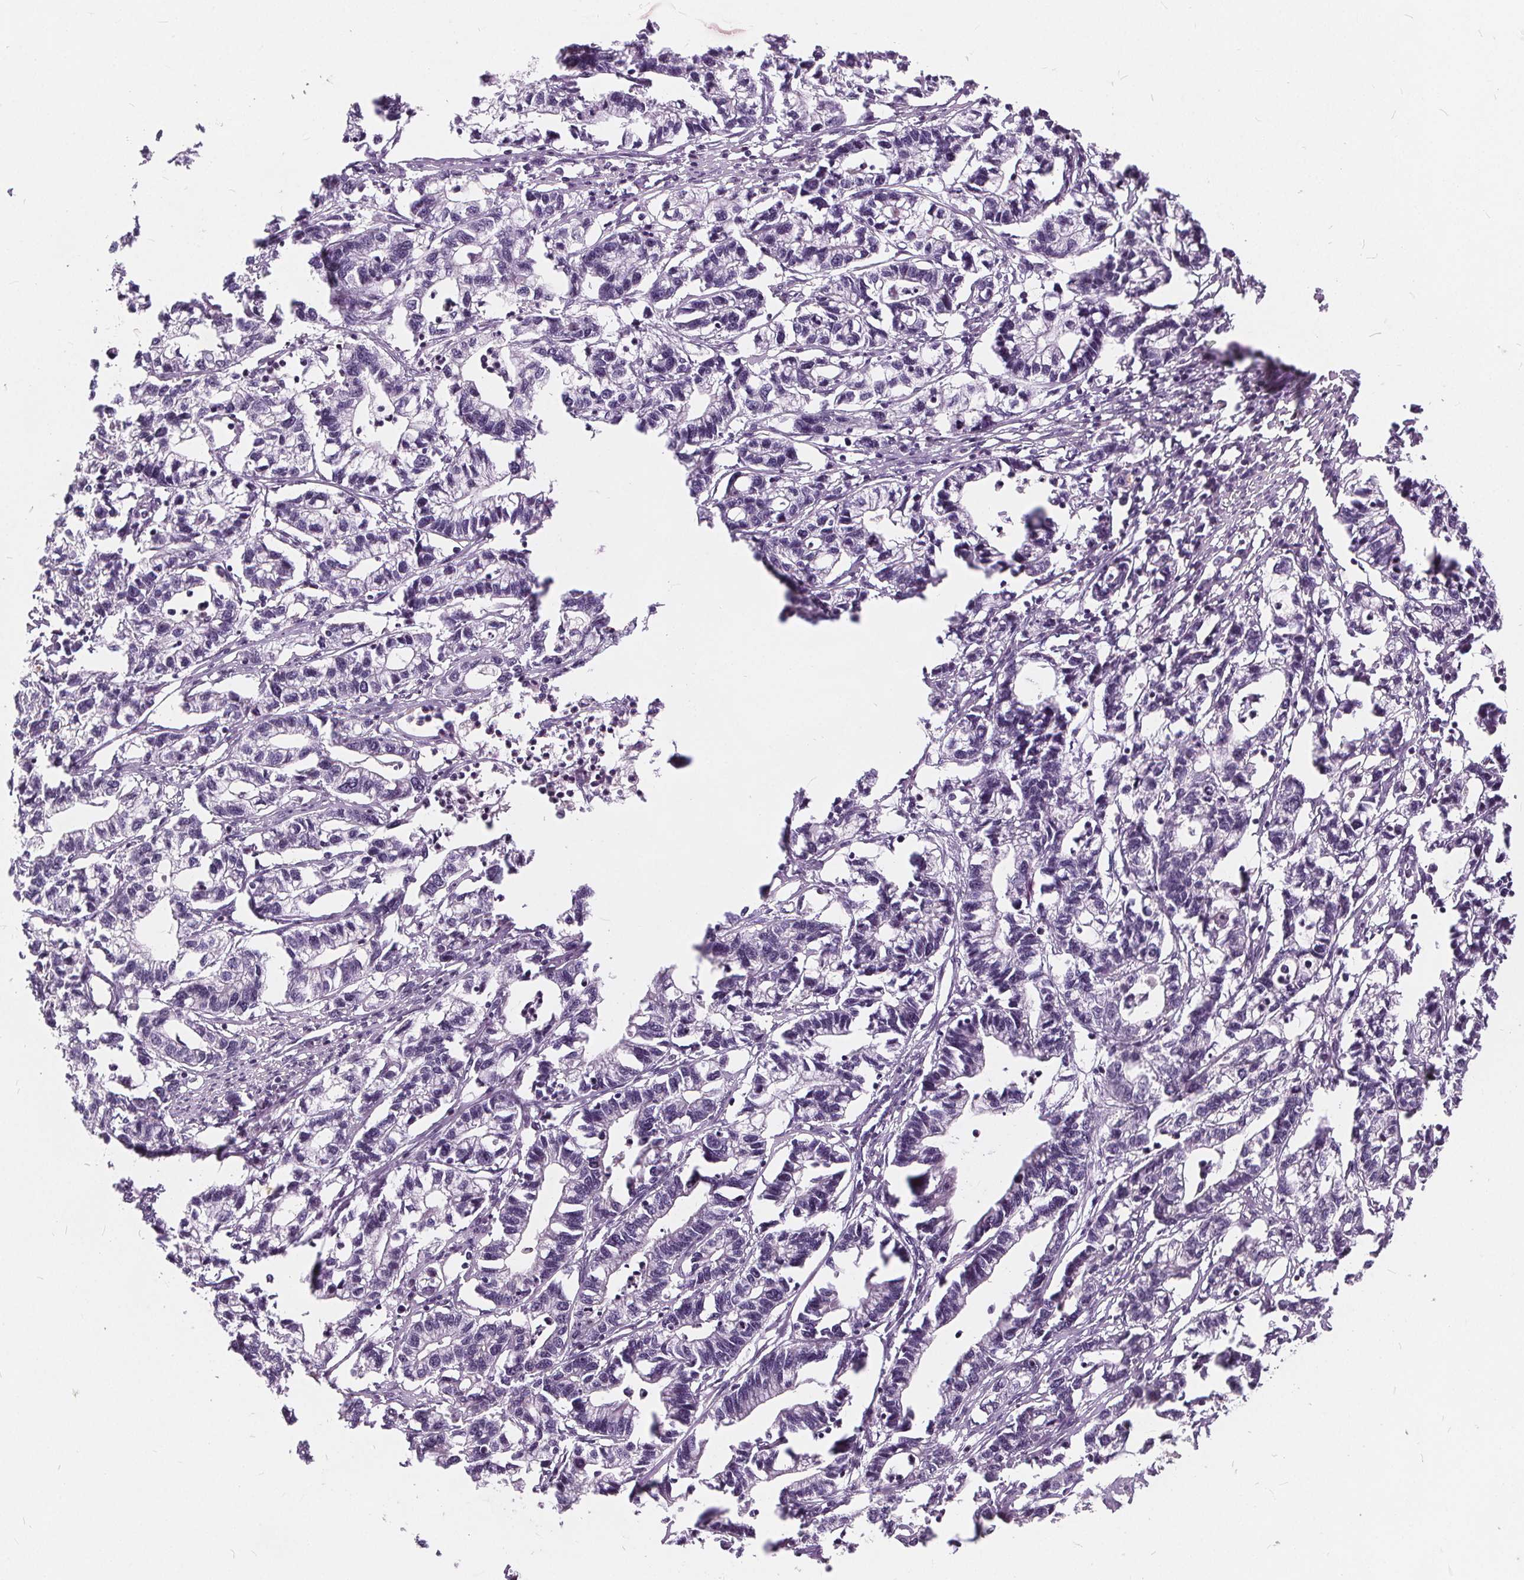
{"staining": {"intensity": "negative", "quantity": "none", "location": "none"}, "tissue": "stomach cancer", "cell_type": "Tumor cells", "image_type": "cancer", "snomed": [{"axis": "morphology", "description": "Adenocarcinoma, NOS"}, {"axis": "topography", "description": "Stomach"}], "caption": "Human adenocarcinoma (stomach) stained for a protein using IHC exhibits no positivity in tumor cells.", "gene": "HAAO", "patient": {"sex": "male", "age": 83}}